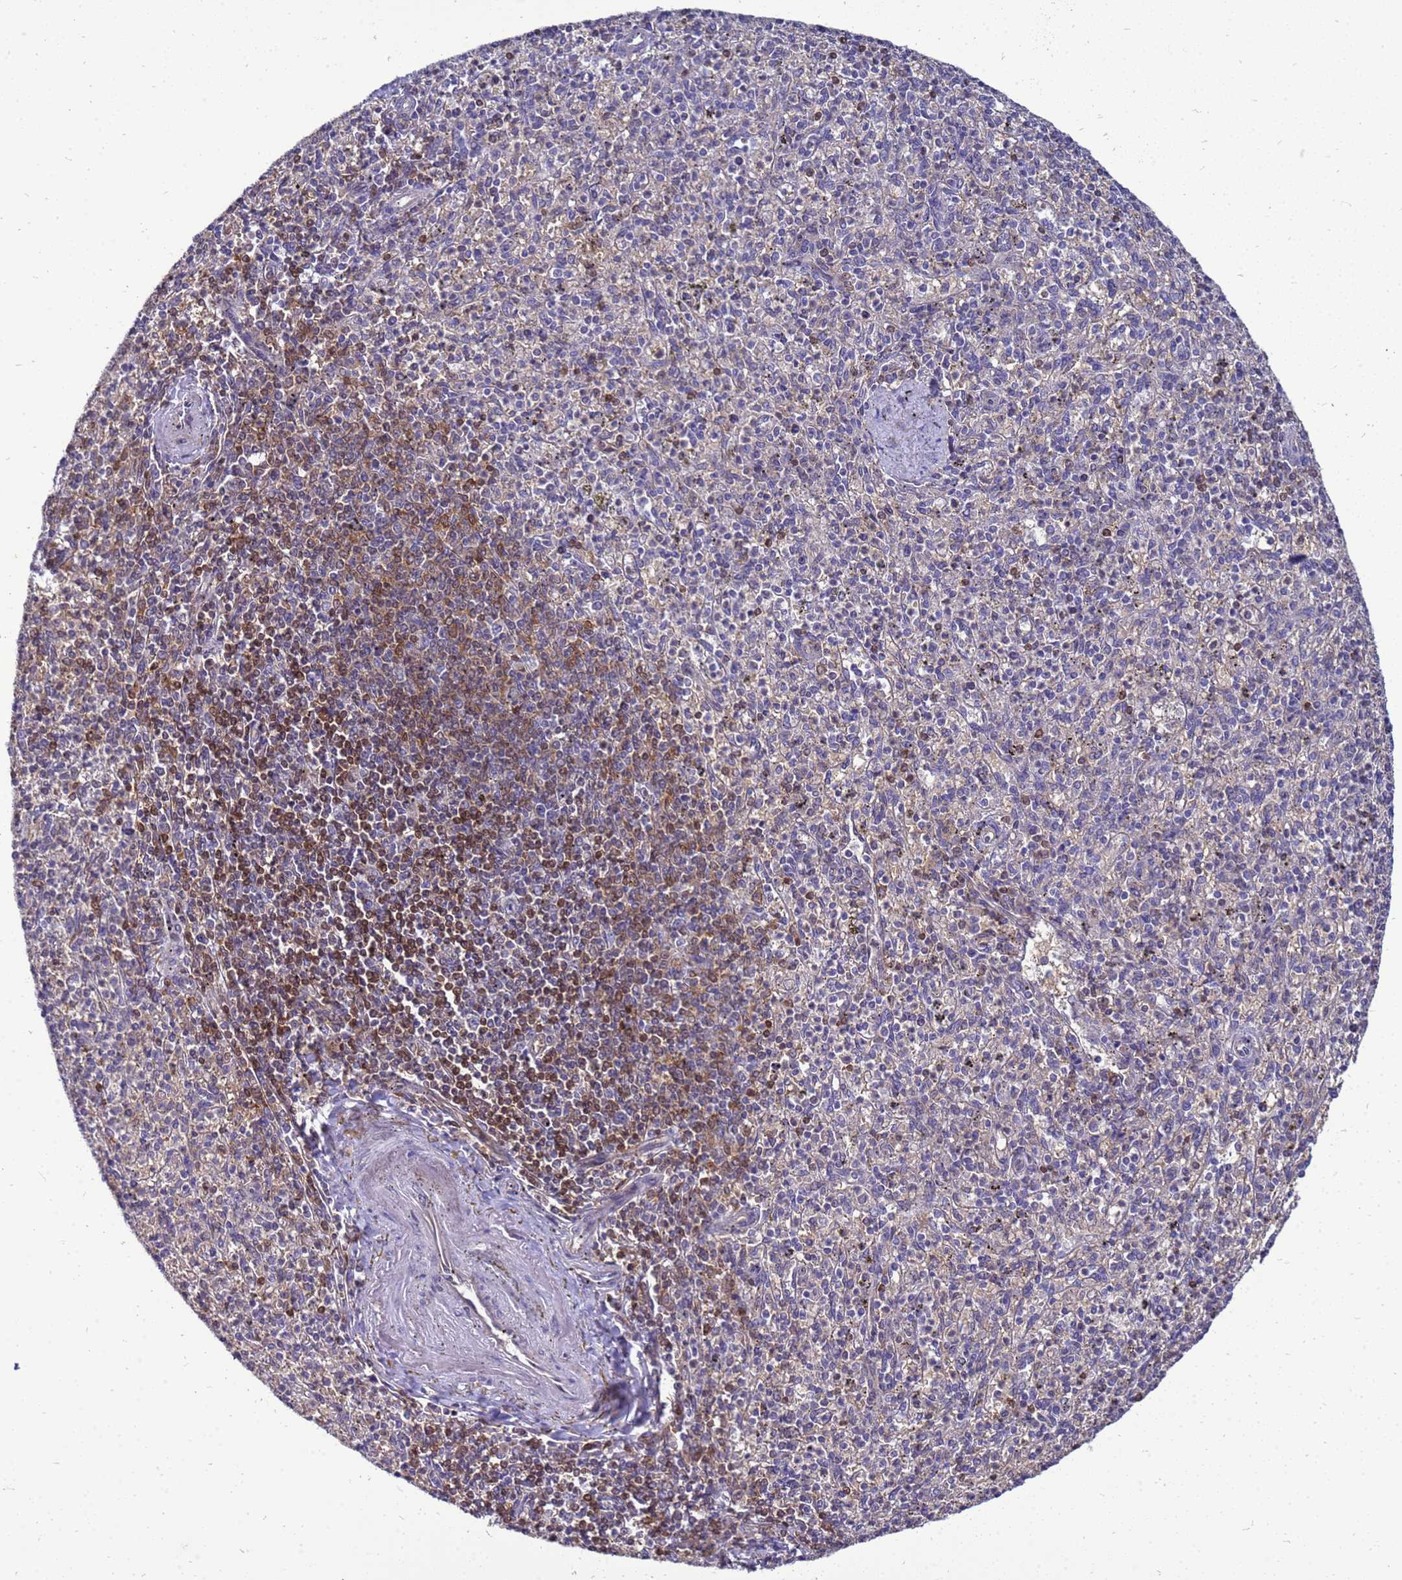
{"staining": {"intensity": "negative", "quantity": "none", "location": "none"}, "tissue": "spleen", "cell_type": "Cells in red pulp", "image_type": "normal", "snomed": [{"axis": "morphology", "description": "Normal tissue, NOS"}, {"axis": "topography", "description": "Spleen"}], "caption": "Immunohistochemical staining of normal human spleen exhibits no significant expression in cells in red pulp. (DAB IHC visualized using brightfield microscopy, high magnification).", "gene": "EIF4EBP3", "patient": {"sex": "male", "age": 72}}